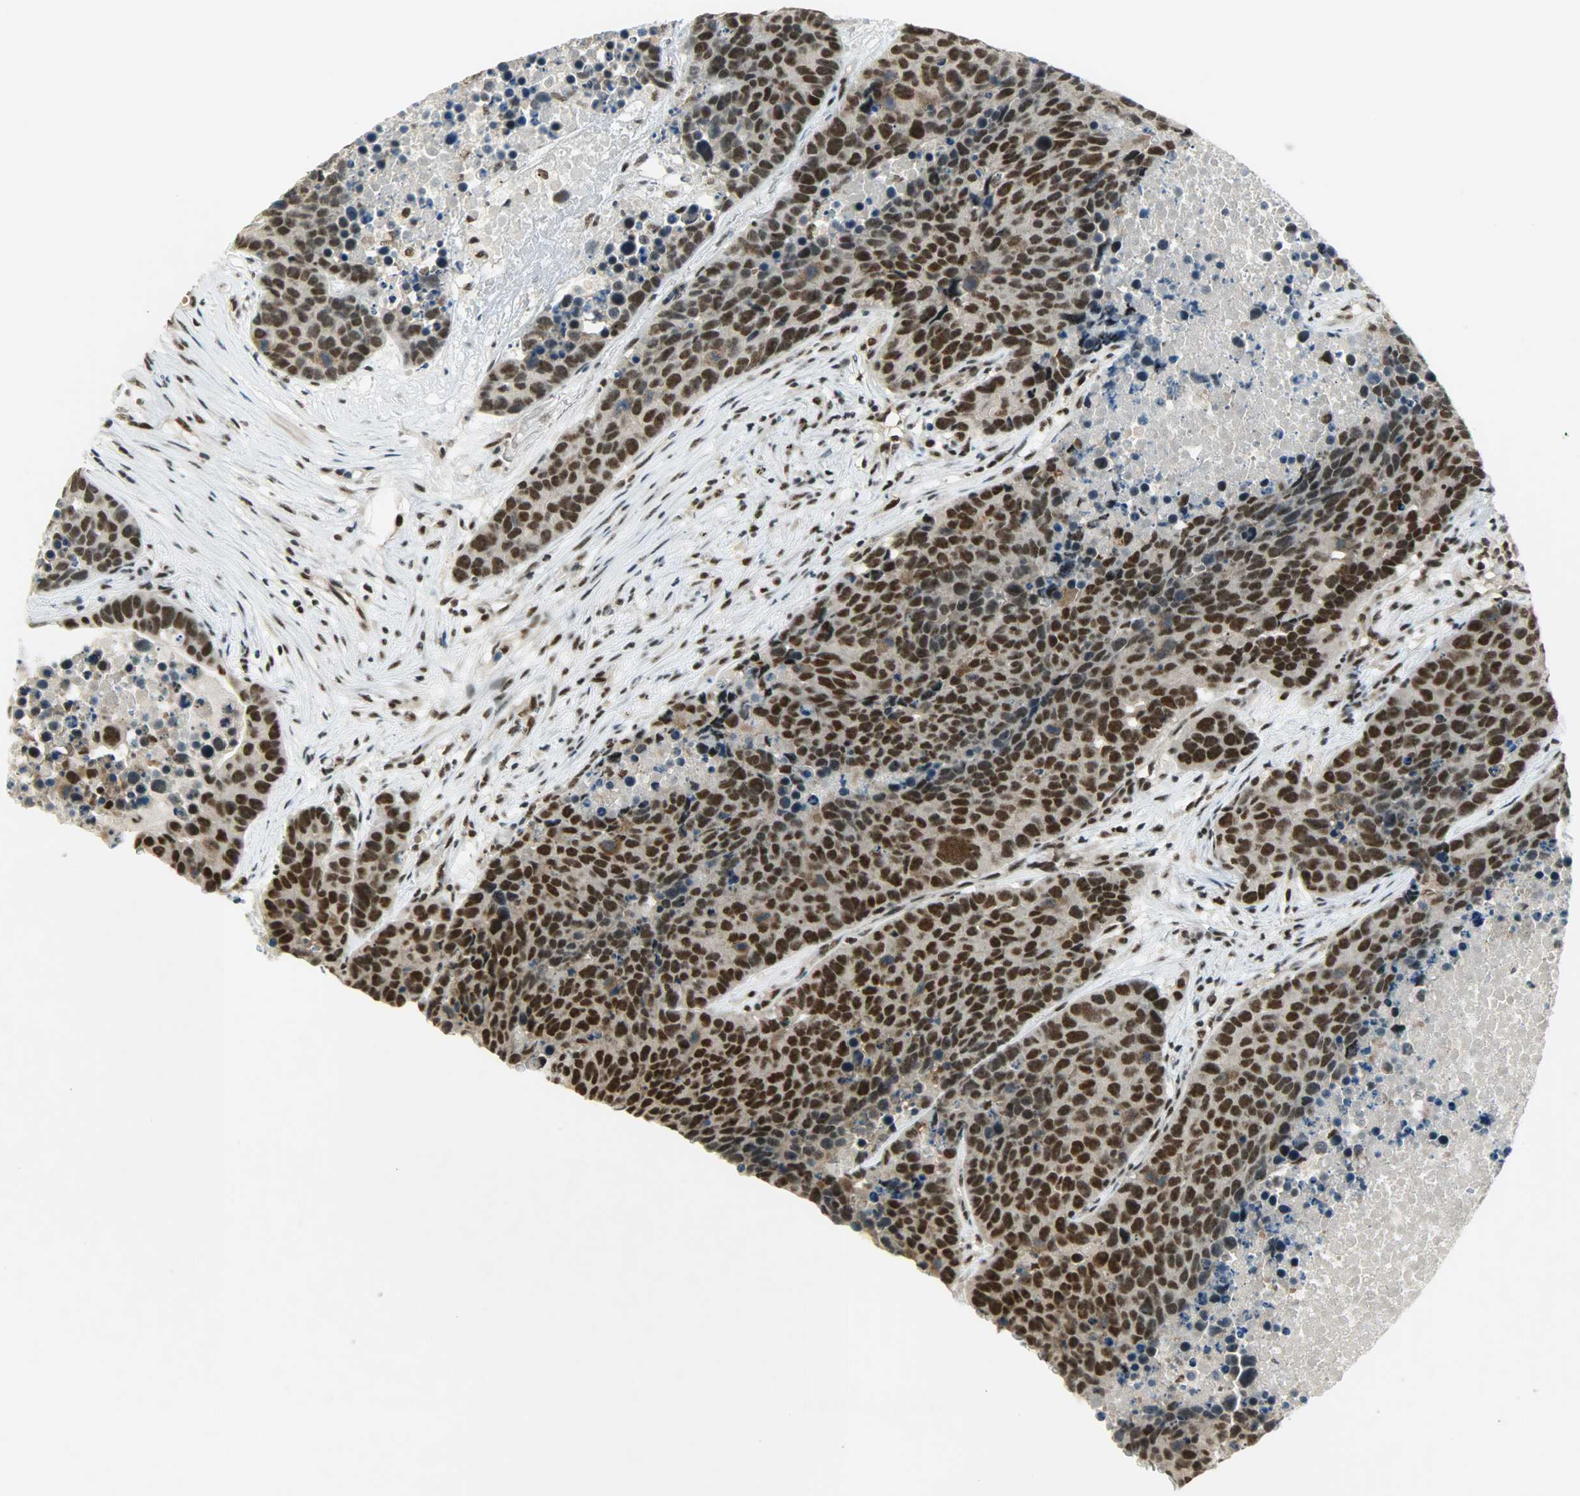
{"staining": {"intensity": "strong", "quantity": ">75%", "location": "nuclear"}, "tissue": "carcinoid", "cell_type": "Tumor cells", "image_type": "cancer", "snomed": [{"axis": "morphology", "description": "Carcinoid, malignant, NOS"}, {"axis": "topography", "description": "Lung"}], "caption": "Immunohistochemical staining of human carcinoid demonstrates high levels of strong nuclear protein staining in about >75% of tumor cells.", "gene": "SUGP1", "patient": {"sex": "male", "age": 60}}